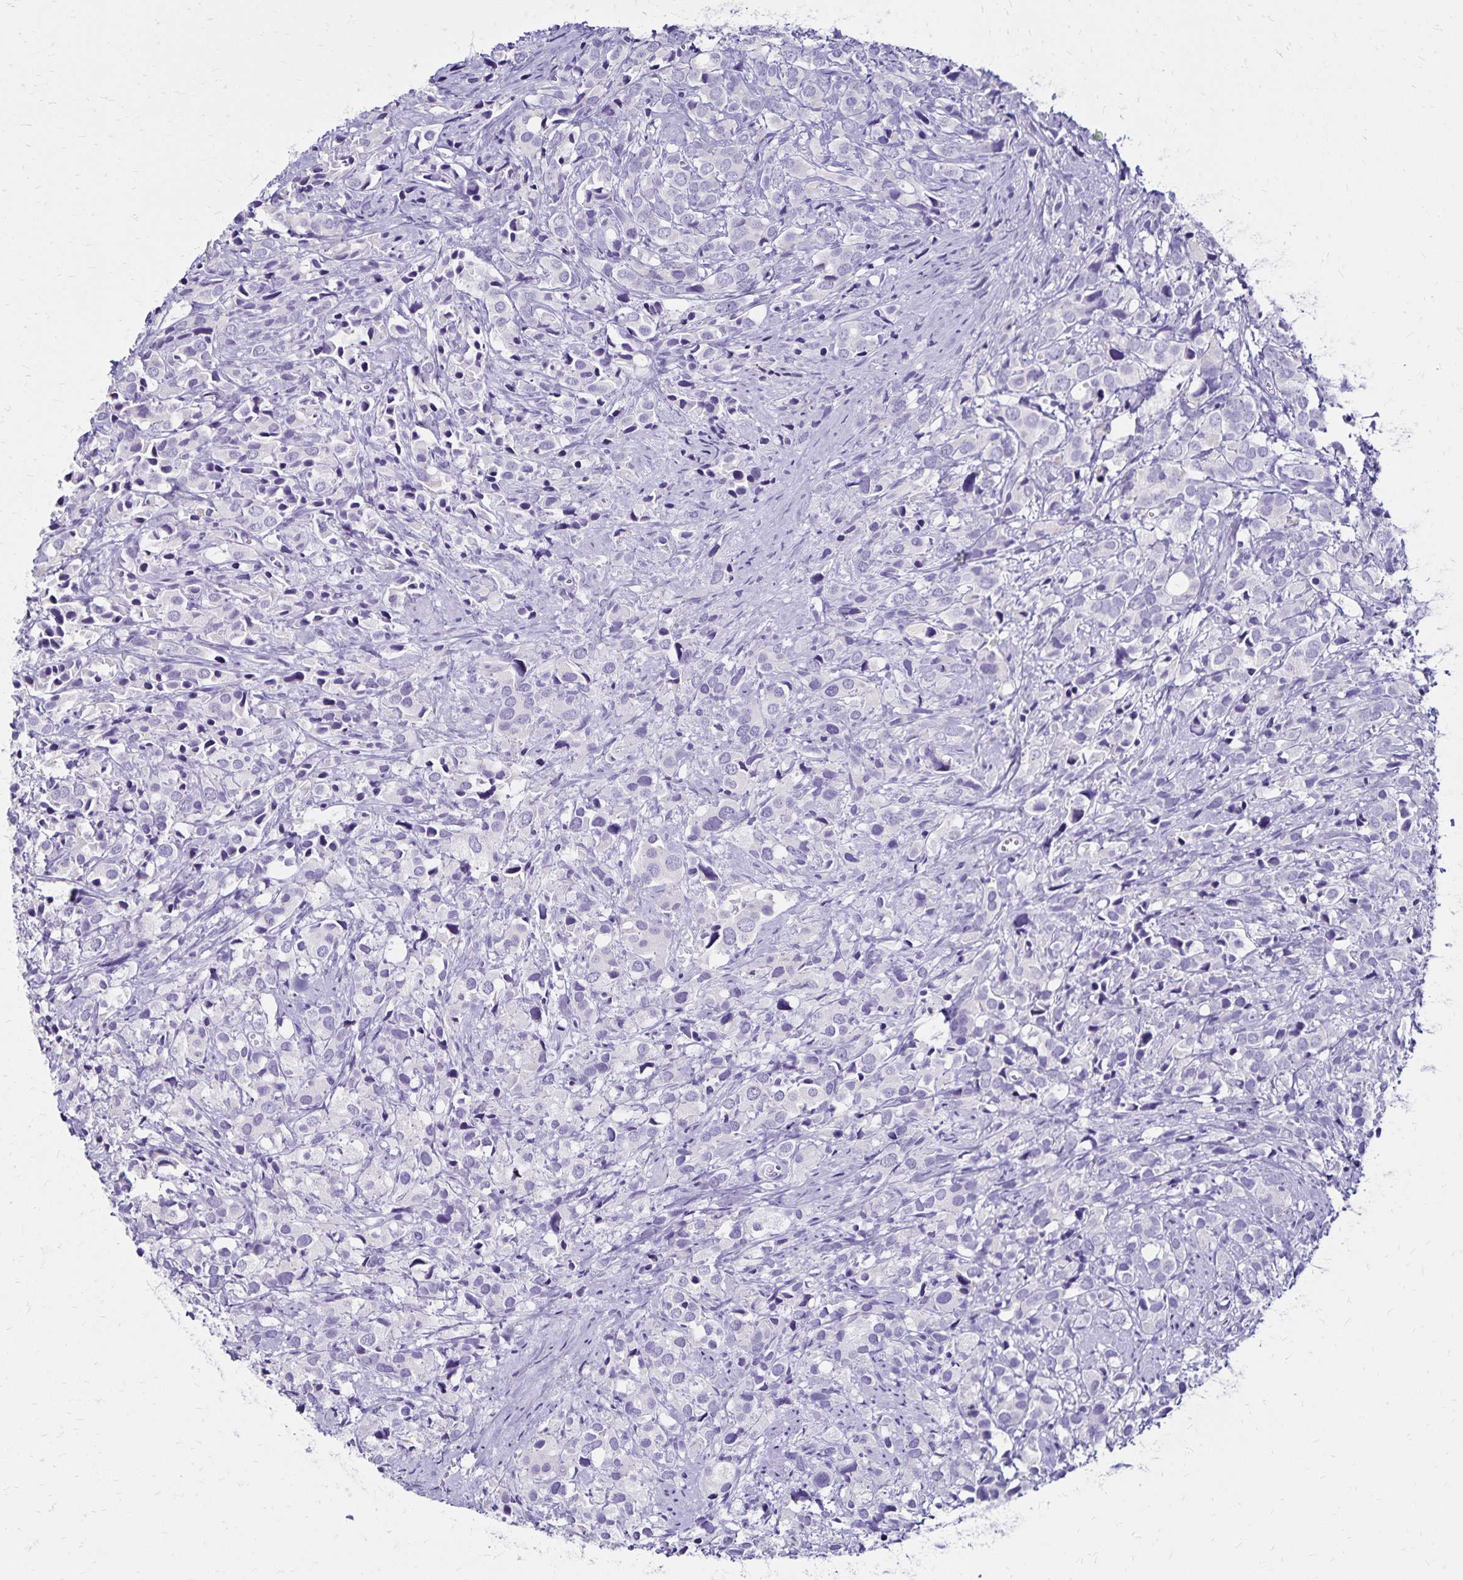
{"staining": {"intensity": "negative", "quantity": "none", "location": "none"}, "tissue": "prostate cancer", "cell_type": "Tumor cells", "image_type": "cancer", "snomed": [{"axis": "morphology", "description": "Adenocarcinoma, High grade"}, {"axis": "topography", "description": "Prostate"}], "caption": "This is a photomicrograph of immunohistochemistry (IHC) staining of prostate adenocarcinoma (high-grade), which shows no expression in tumor cells.", "gene": "LIN28B", "patient": {"sex": "male", "age": 86}}